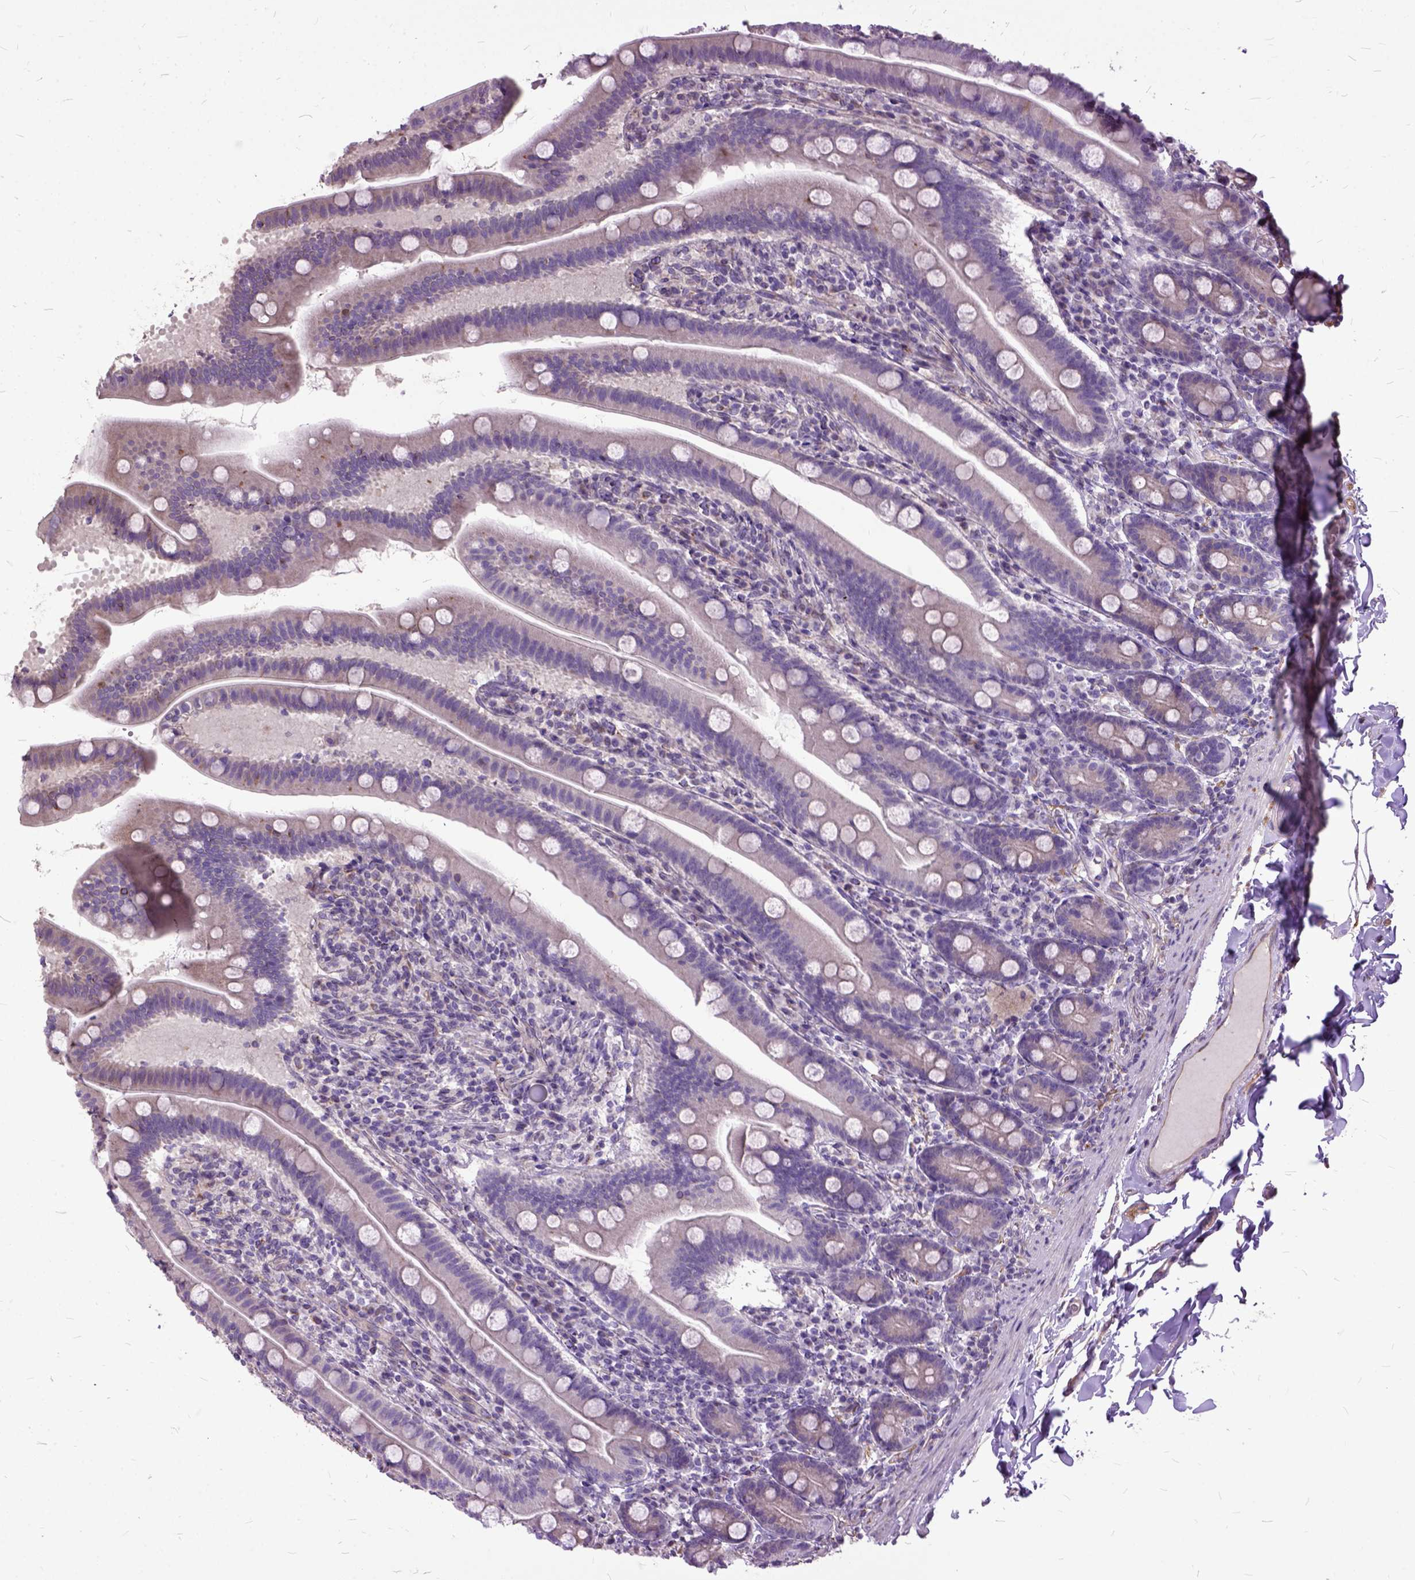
{"staining": {"intensity": "negative", "quantity": "none", "location": "none"}, "tissue": "small intestine", "cell_type": "Glandular cells", "image_type": "normal", "snomed": [{"axis": "morphology", "description": "Normal tissue, NOS"}, {"axis": "topography", "description": "Small intestine"}], "caption": "DAB (3,3'-diaminobenzidine) immunohistochemical staining of normal small intestine exhibits no significant positivity in glandular cells.", "gene": "AREG", "patient": {"sex": "male", "age": 66}}